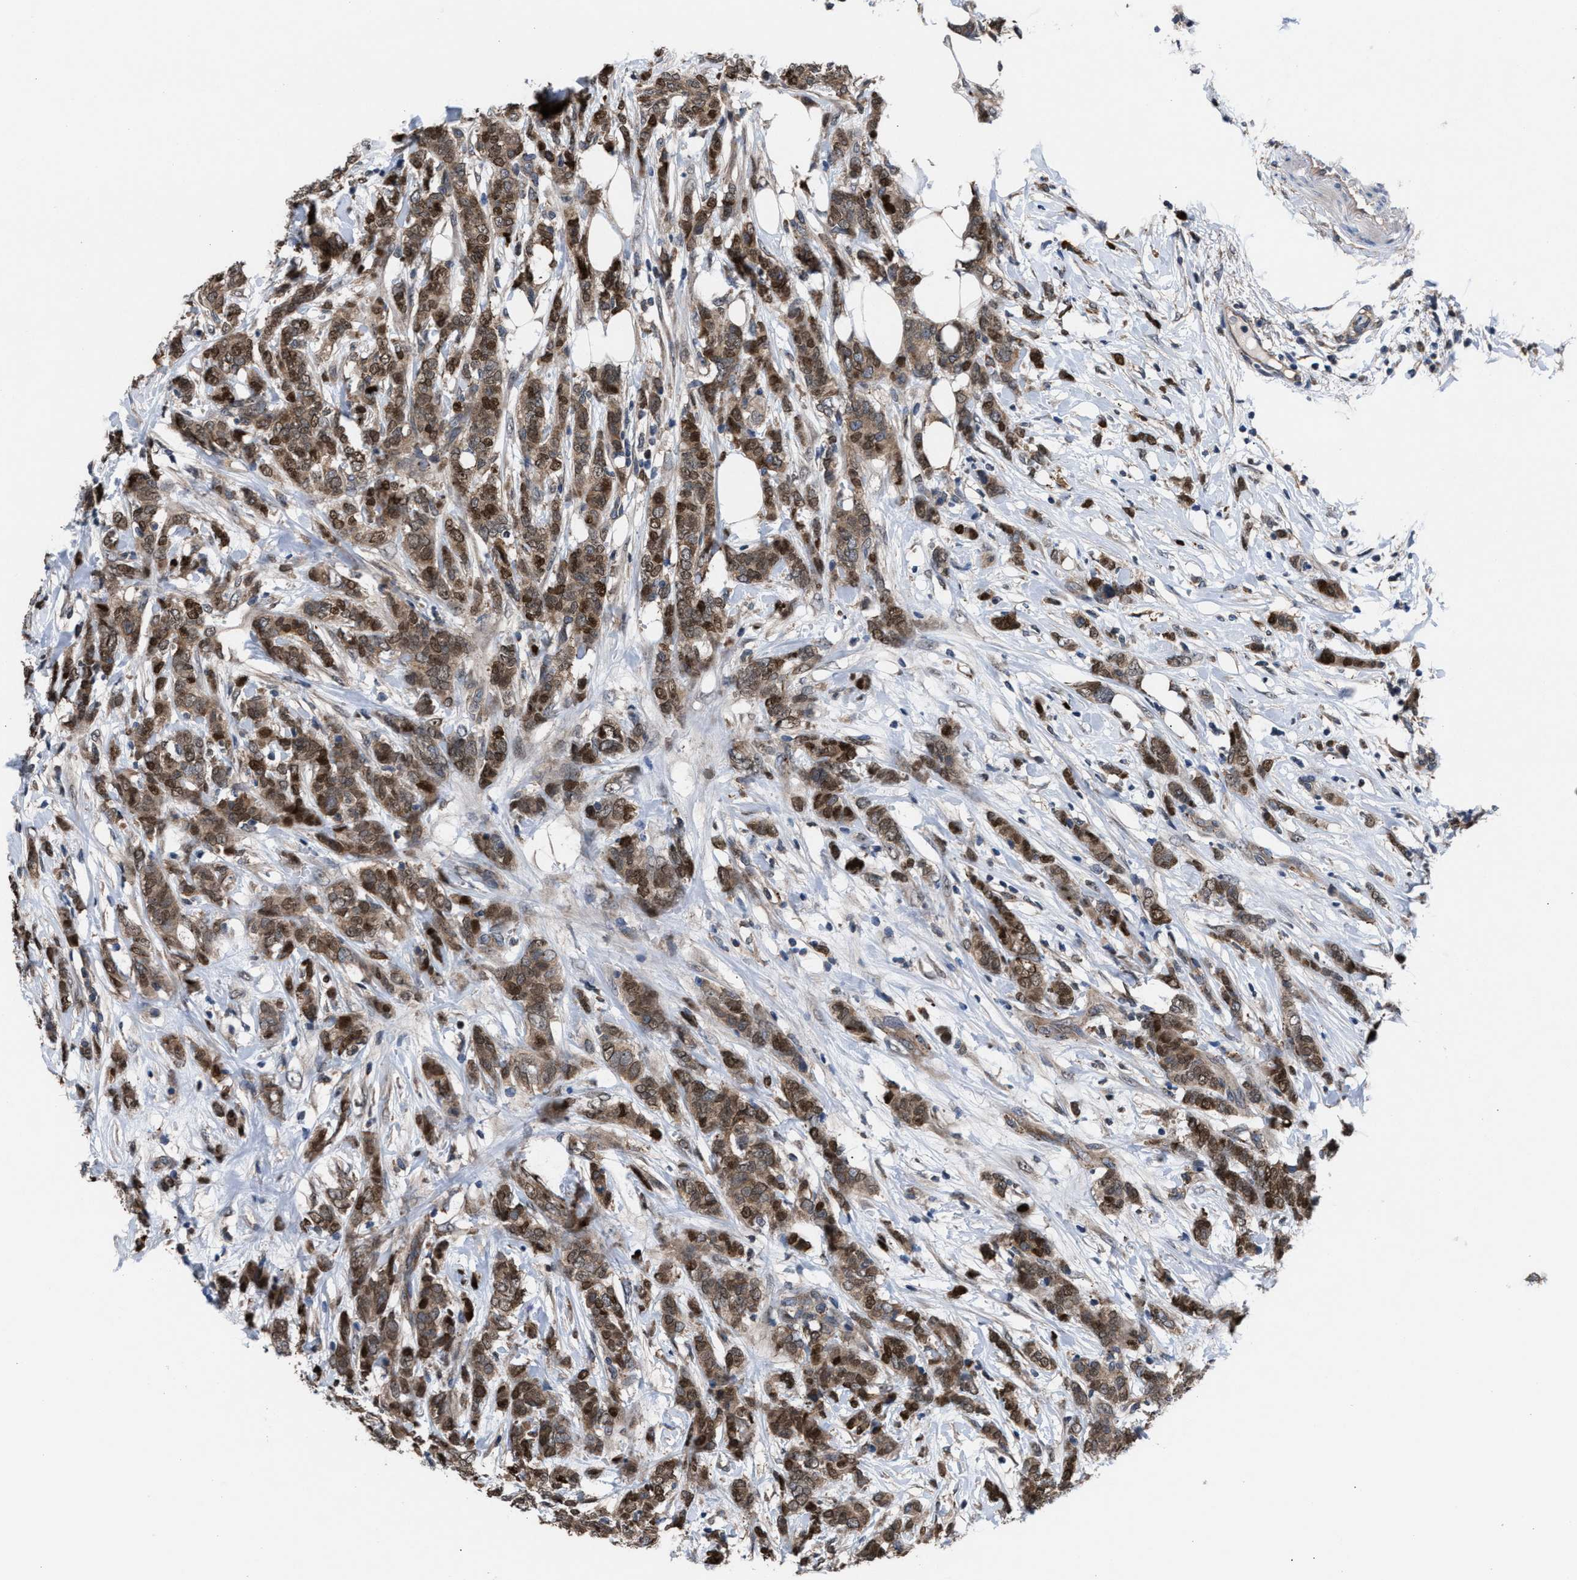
{"staining": {"intensity": "moderate", "quantity": ">75%", "location": "cytoplasmic/membranous,nuclear"}, "tissue": "breast cancer", "cell_type": "Tumor cells", "image_type": "cancer", "snomed": [{"axis": "morphology", "description": "Lobular carcinoma"}, {"axis": "topography", "description": "Skin"}, {"axis": "topography", "description": "Breast"}], "caption": "Immunohistochemical staining of human breast lobular carcinoma displays medium levels of moderate cytoplasmic/membranous and nuclear protein staining in about >75% of tumor cells. The staining was performed using DAB, with brown indicating positive protein expression. Nuclei are stained blue with hematoxylin.", "gene": "TP53BP2", "patient": {"sex": "female", "age": 46}}